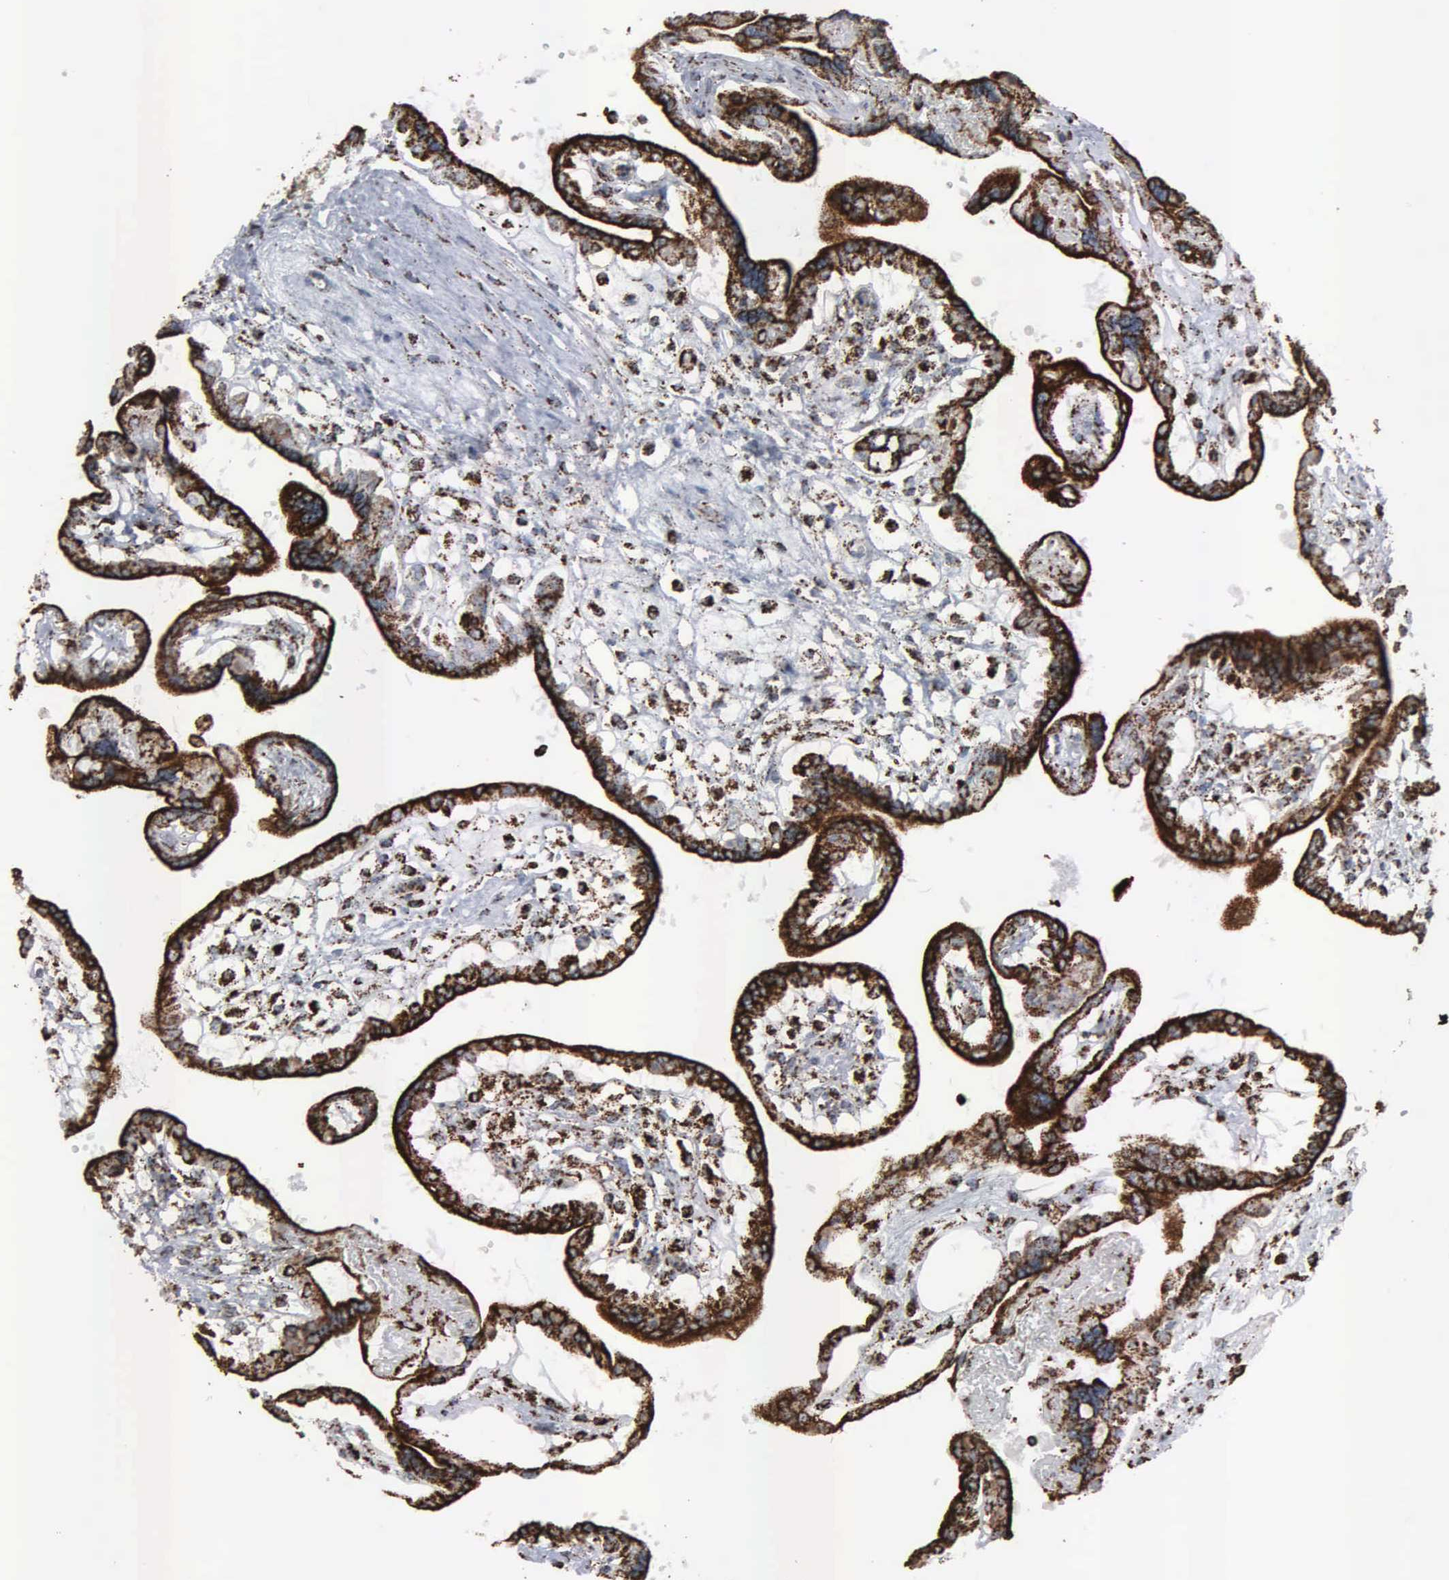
{"staining": {"intensity": "strong", "quantity": ">75%", "location": "cytoplasmic/membranous"}, "tissue": "placenta", "cell_type": "Decidual cells", "image_type": "normal", "snomed": [{"axis": "morphology", "description": "Normal tissue, NOS"}, {"axis": "topography", "description": "Placenta"}], "caption": "The photomicrograph demonstrates a brown stain indicating the presence of a protein in the cytoplasmic/membranous of decidual cells in placenta.", "gene": "HSPA9", "patient": {"sex": "female", "age": 31}}